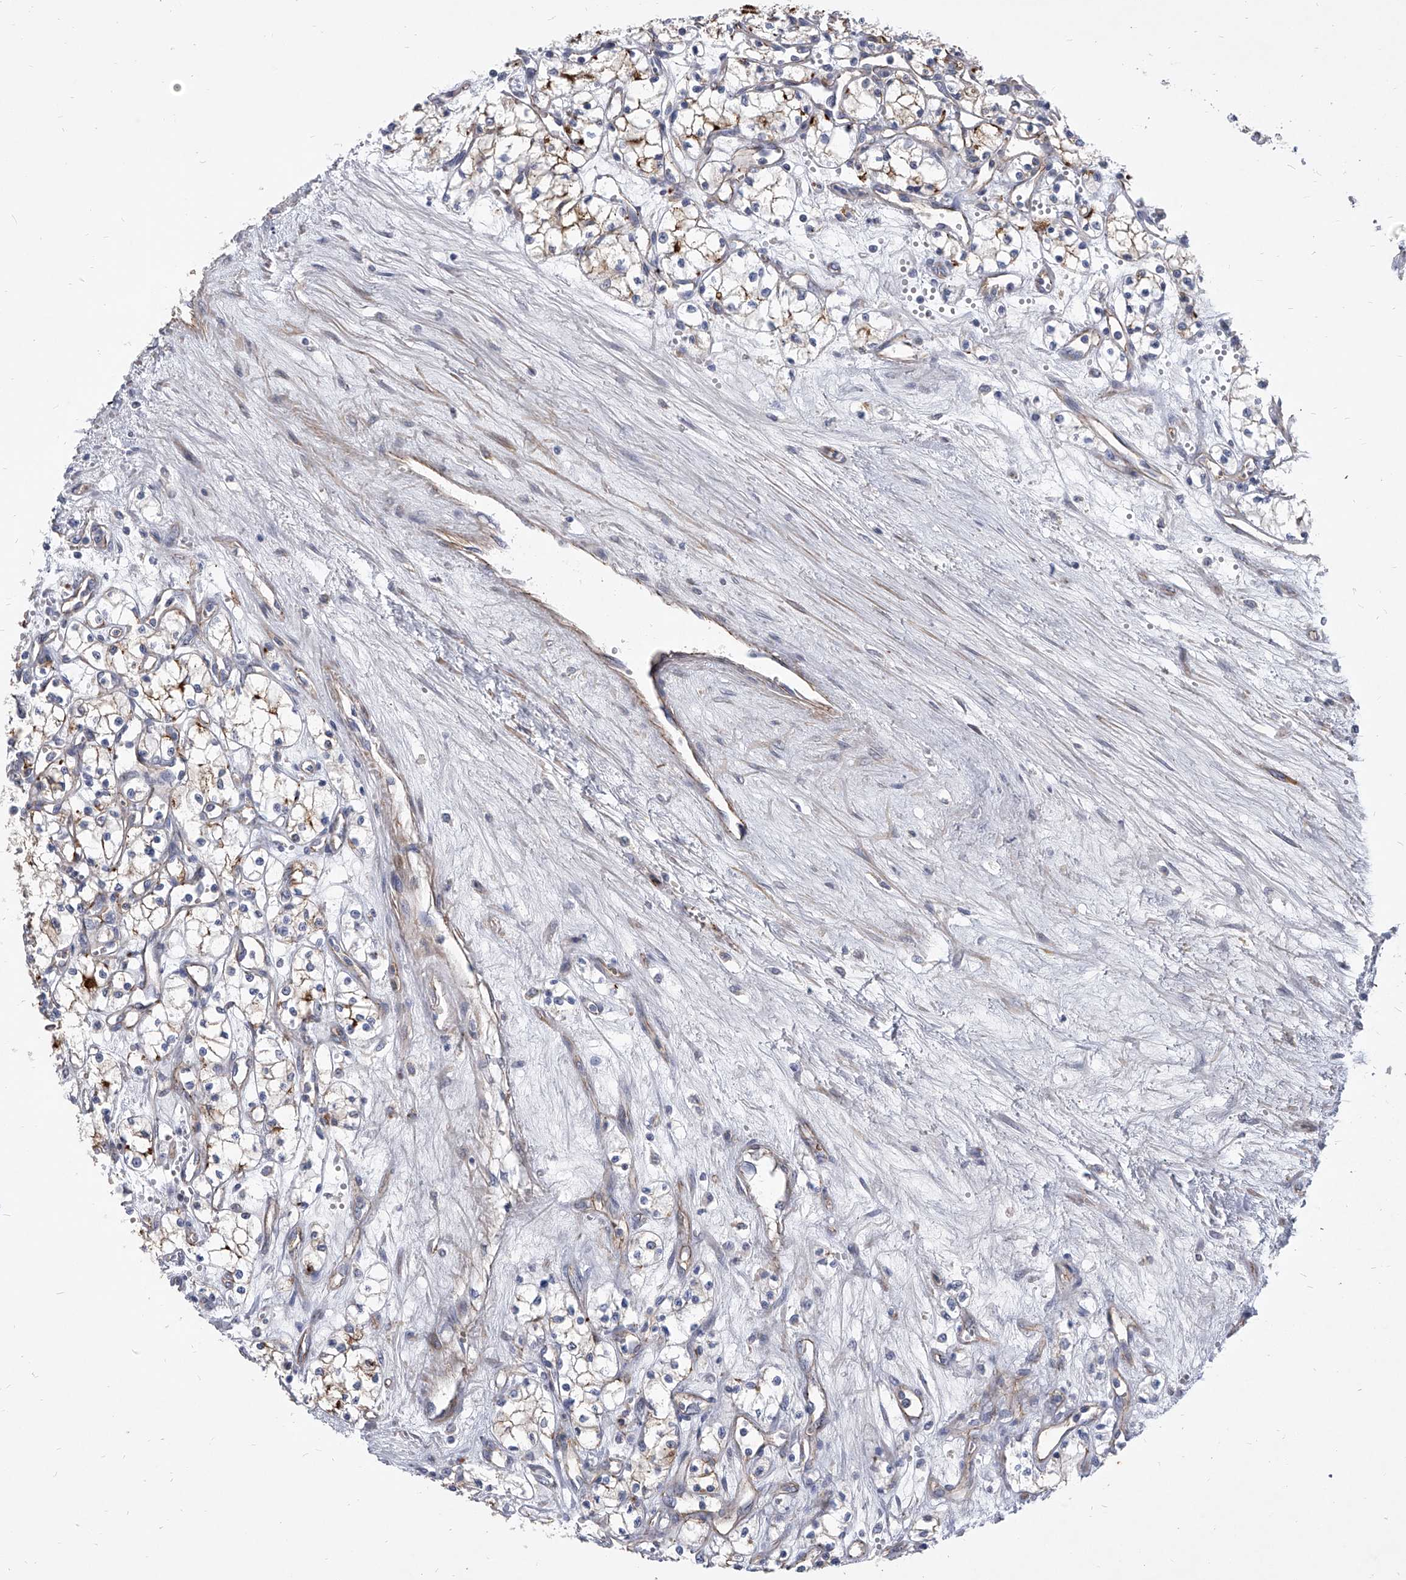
{"staining": {"intensity": "moderate", "quantity": "<25%", "location": "cytoplasmic/membranous"}, "tissue": "renal cancer", "cell_type": "Tumor cells", "image_type": "cancer", "snomed": [{"axis": "morphology", "description": "Adenocarcinoma, NOS"}, {"axis": "topography", "description": "Kidney"}], "caption": "Protein expression analysis of human renal adenocarcinoma reveals moderate cytoplasmic/membranous expression in approximately <25% of tumor cells.", "gene": "MINDY4", "patient": {"sex": "male", "age": 59}}